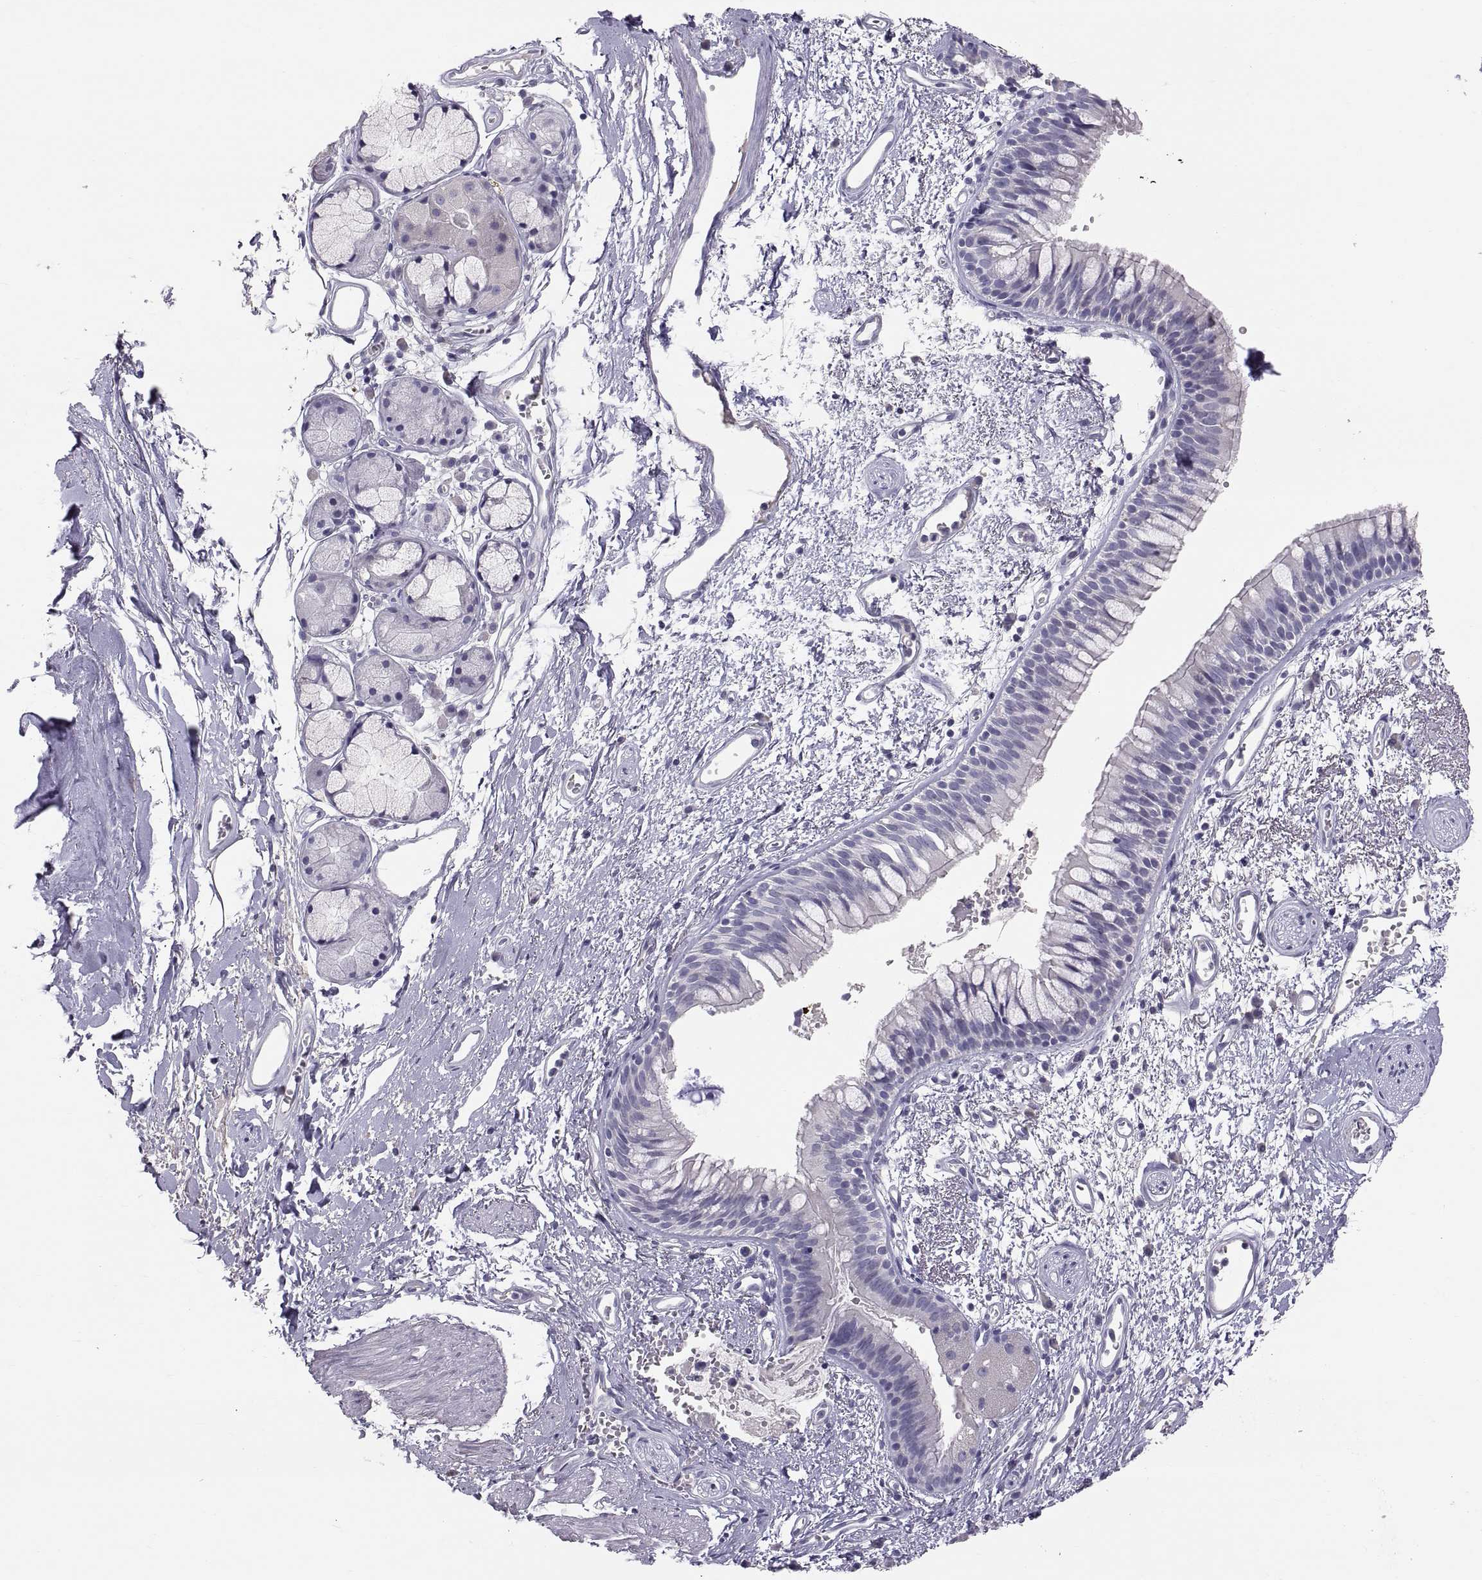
{"staining": {"intensity": "negative", "quantity": "none", "location": "none"}, "tissue": "bronchus", "cell_type": "Respiratory epithelial cells", "image_type": "normal", "snomed": [{"axis": "morphology", "description": "Normal tissue, NOS"}, {"axis": "topography", "description": "Cartilage tissue"}, {"axis": "topography", "description": "Bronchus"}], "caption": "The immunohistochemistry (IHC) histopathology image has no significant staining in respiratory epithelial cells of bronchus.", "gene": "PTN", "patient": {"sex": "male", "age": 66}}